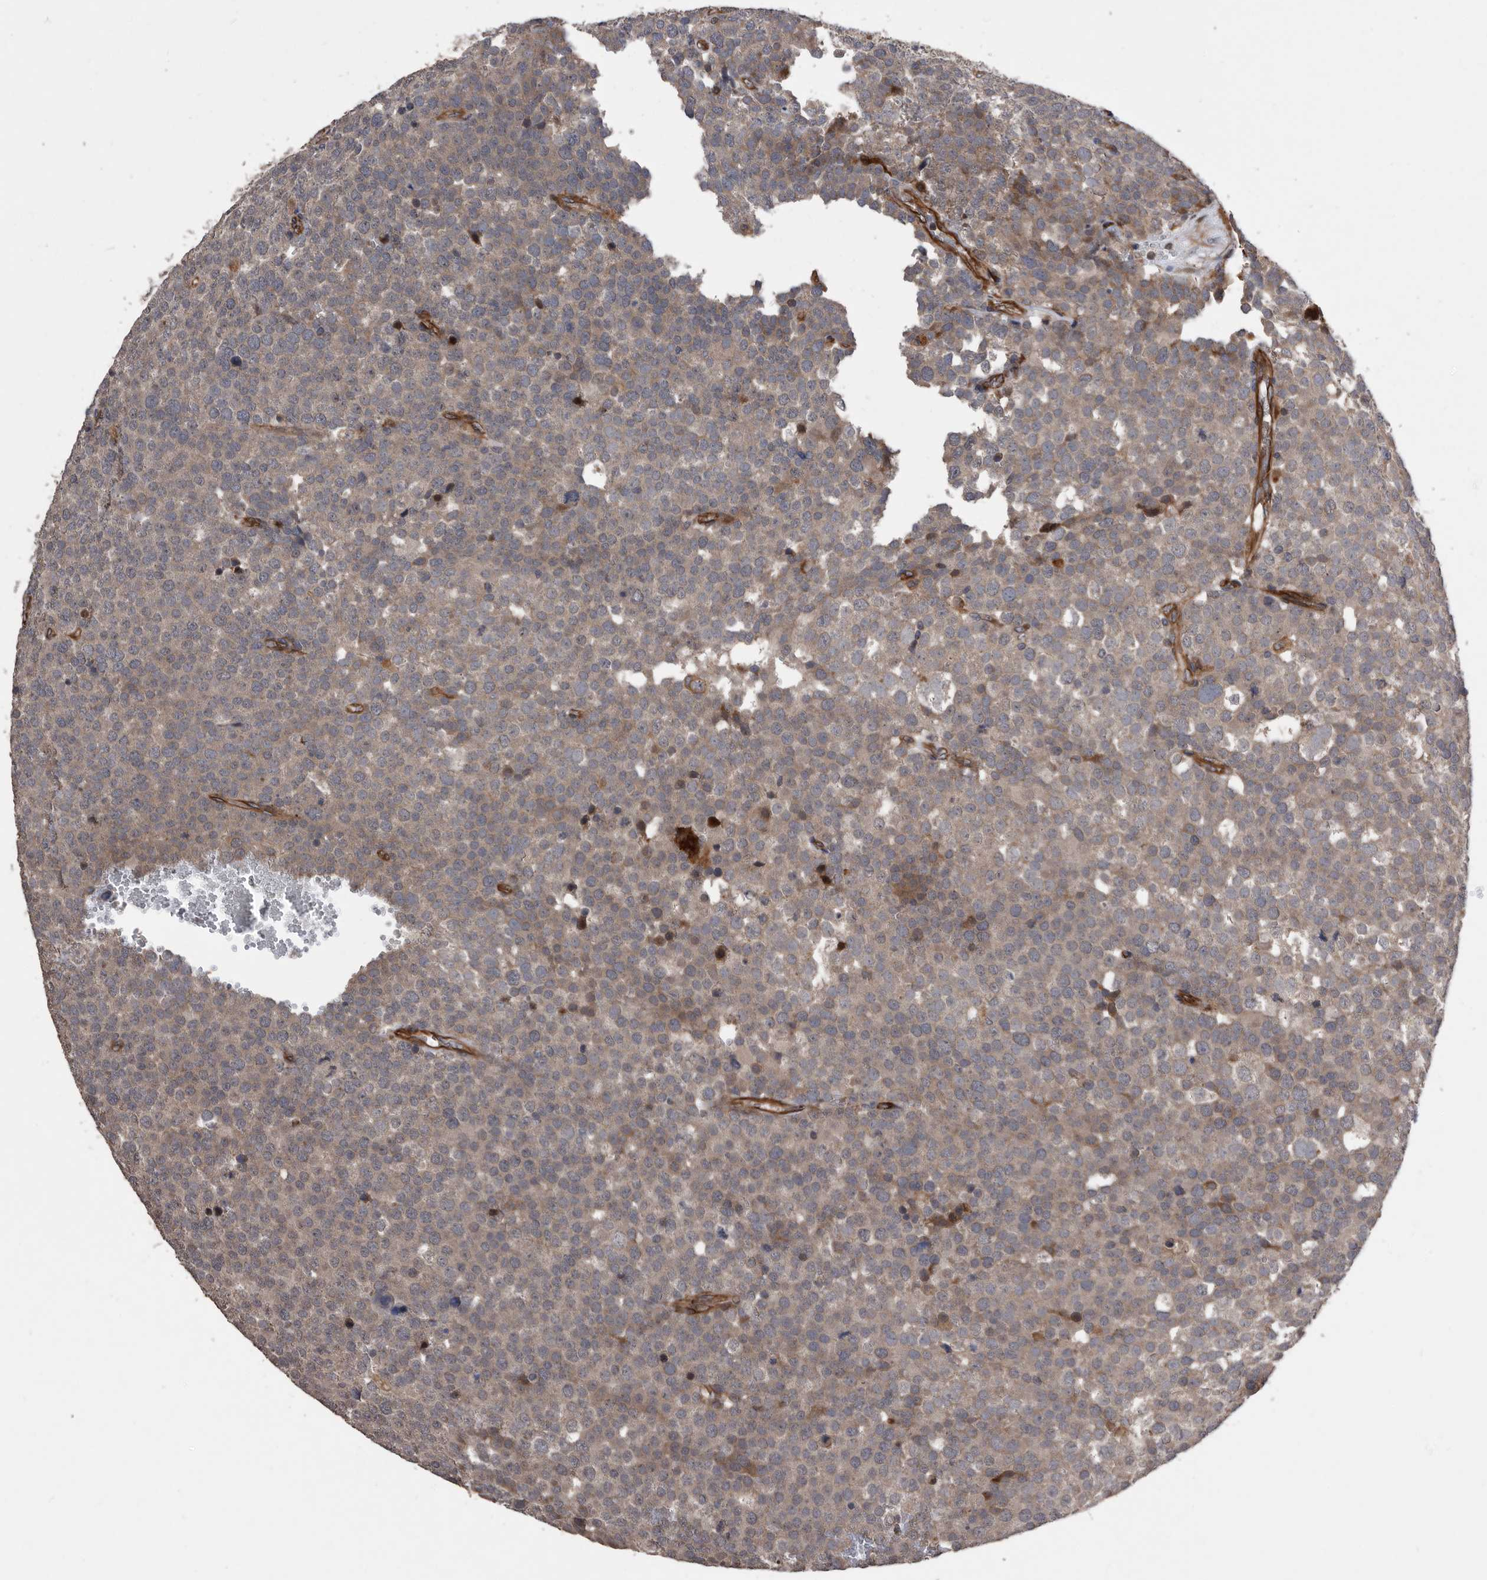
{"staining": {"intensity": "weak", "quantity": "25%-75%", "location": "cytoplasmic/membranous"}, "tissue": "testis cancer", "cell_type": "Tumor cells", "image_type": "cancer", "snomed": [{"axis": "morphology", "description": "Seminoma, NOS"}, {"axis": "topography", "description": "Testis"}], "caption": "This micrograph exhibits immunohistochemistry (IHC) staining of seminoma (testis), with low weak cytoplasmic/membranous positivity in about 25%-75% of tumor cells.", "gene": "SERINC2", "patient": {"sex": "male", "age": 71}}